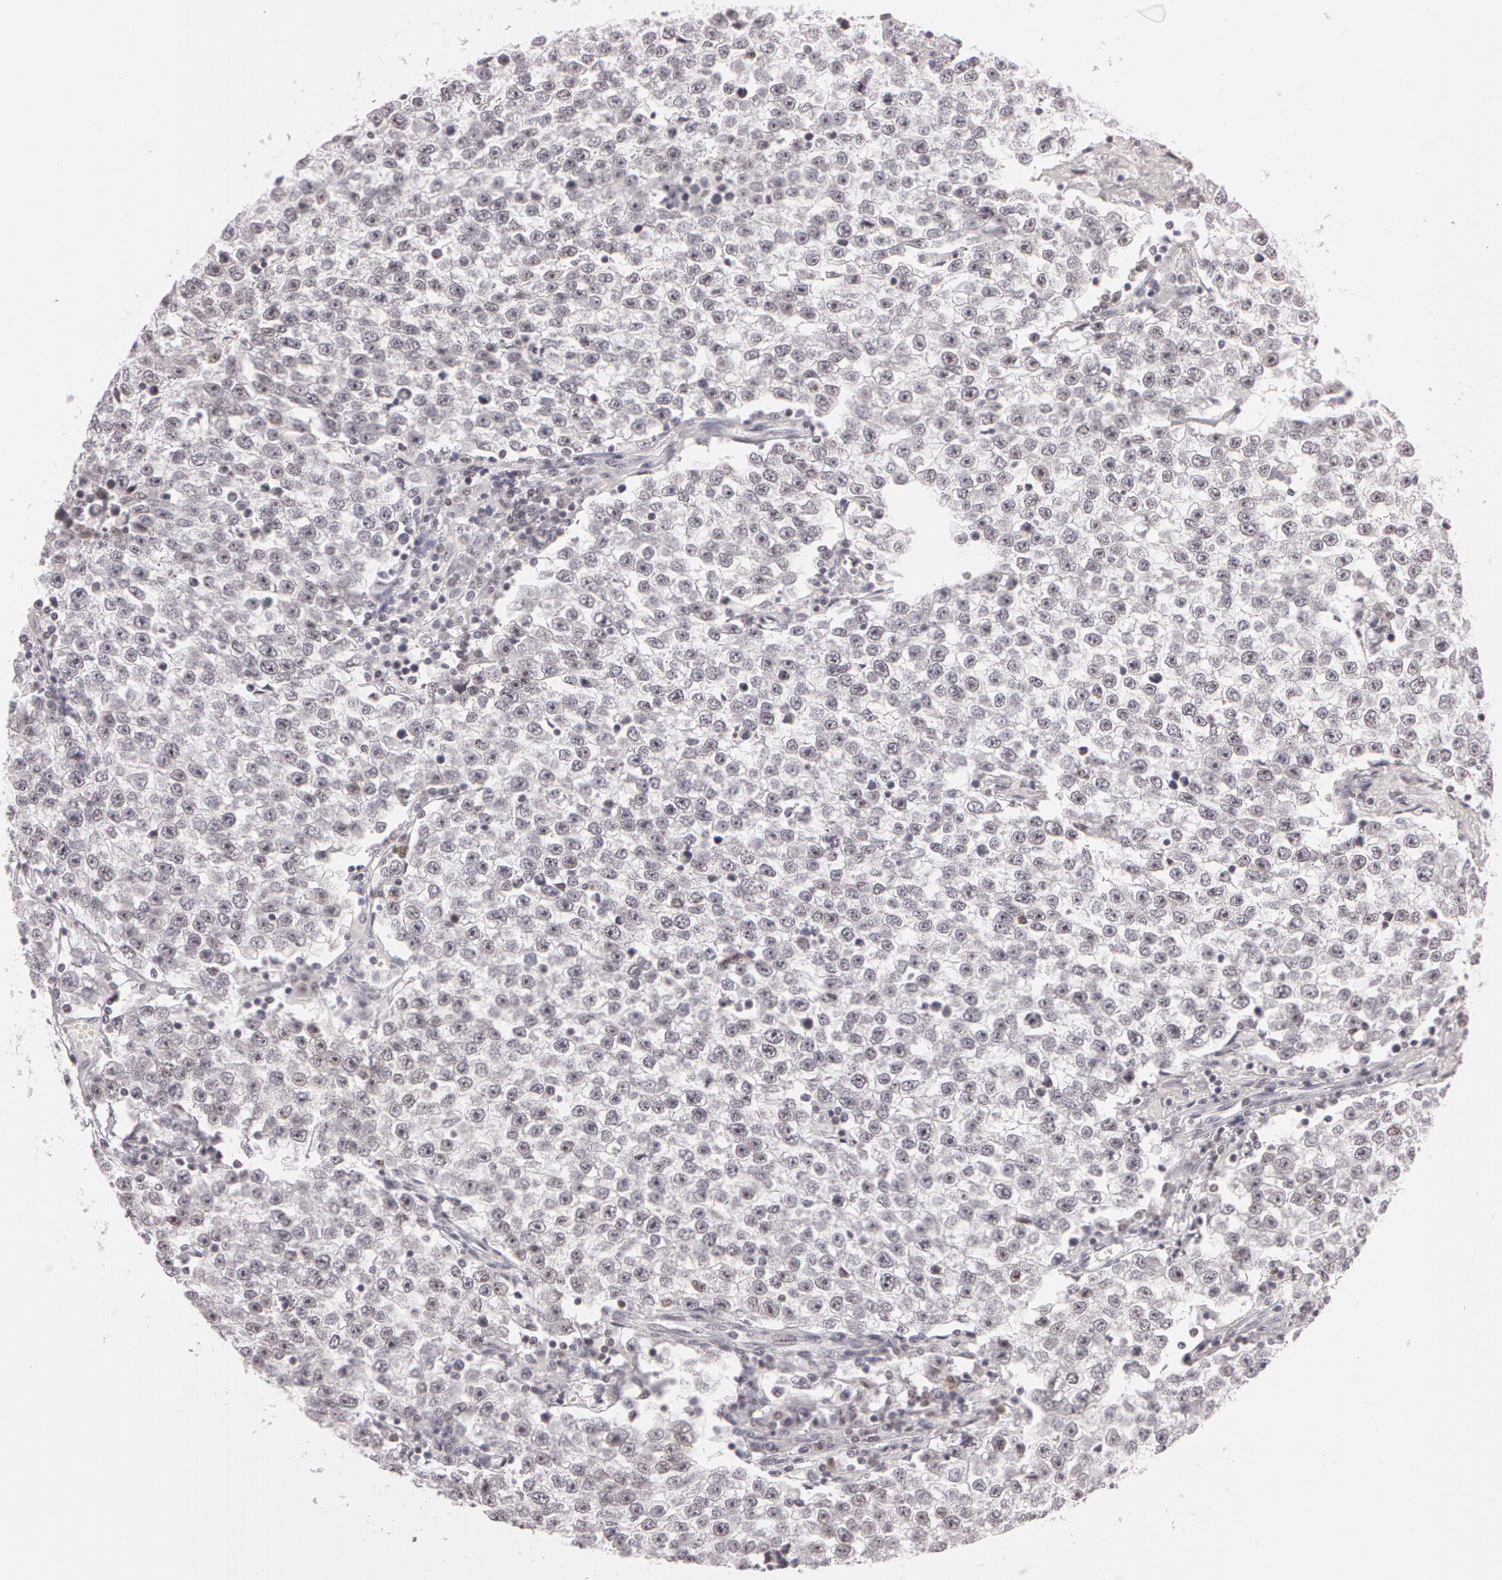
{"staining": {"intensity": "moderate", "quantity": "<25%", "location": "nuclear"}, "tissue": "testis cancer", "cell_type": "Tumor cells", "image_type": "cancer", "snomed": [{"axis": "morphology", "description": "Seminoma, NOS"}, {"axis": "topography", "description": "Testis"}], "caption": "This micrograph displays IHC staining of human testis cancer, with low moderate nuclear expression in about <25% of tumor cells.", "gene": "FBL", "patient": {"sex": "male", "age": 36}}